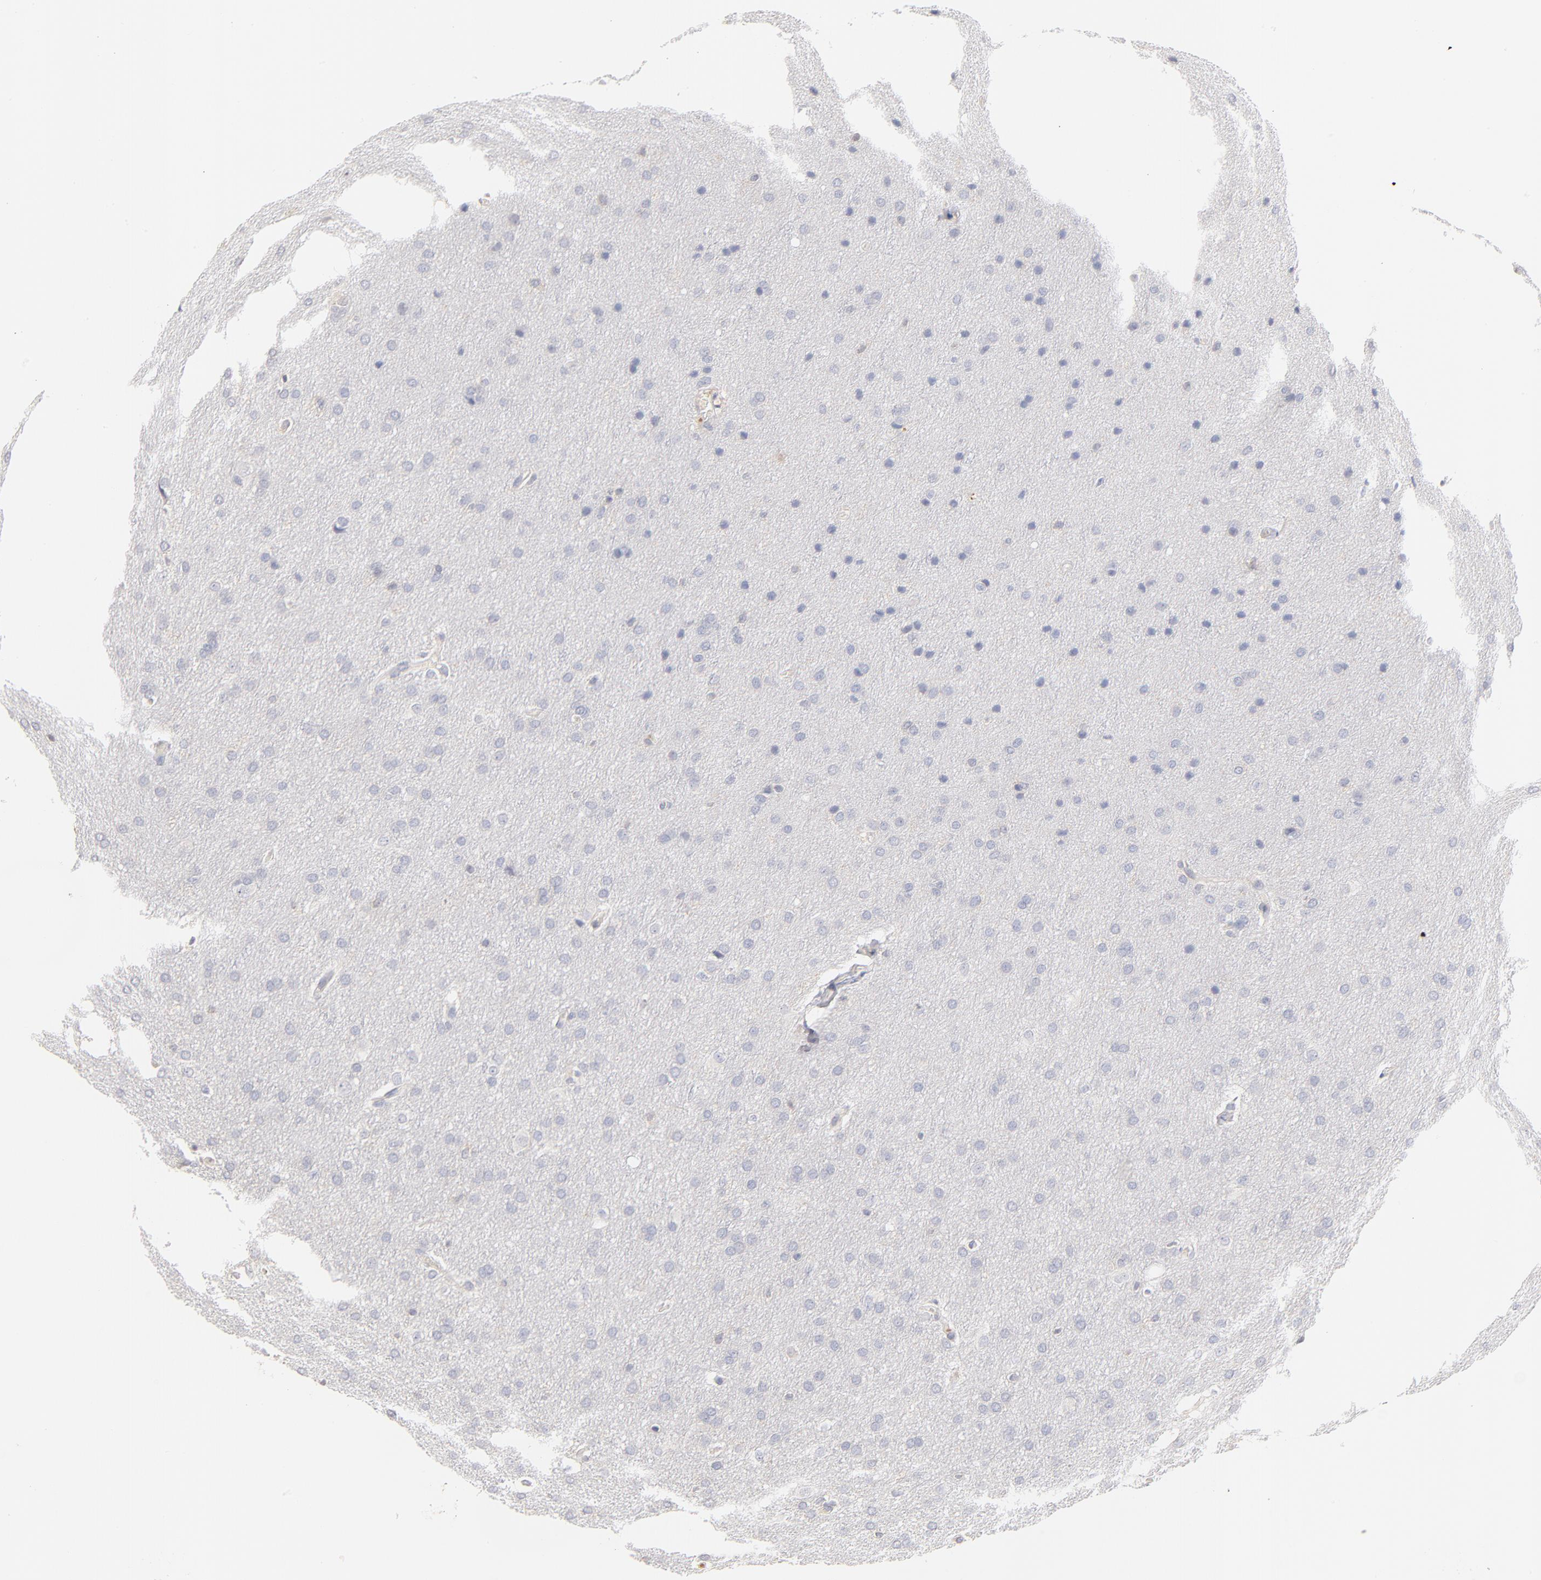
{"staining": {"intensity": "negative", "quantity": "none", "location": "none"}, "tissue": "glioma", "cell_type": "Tumor cells", "image_type": "cancer", "snomed": [{"axis": "morphology", "description": "Glioma, malignant, Low grade"}, {"axis": "topography", "description": "Brain"}], "caption": "There is no significant expression in tumor cells of glioma. (Stains: DAB (3,3'-diaminobenzidine) immunohistochemistry (IHC) with hematoxylin counter stain, Microscopy: brightfield microscopy at high magnification).", "gene": "ITGA8", "patient": {"sex": "female", "age": 15}}